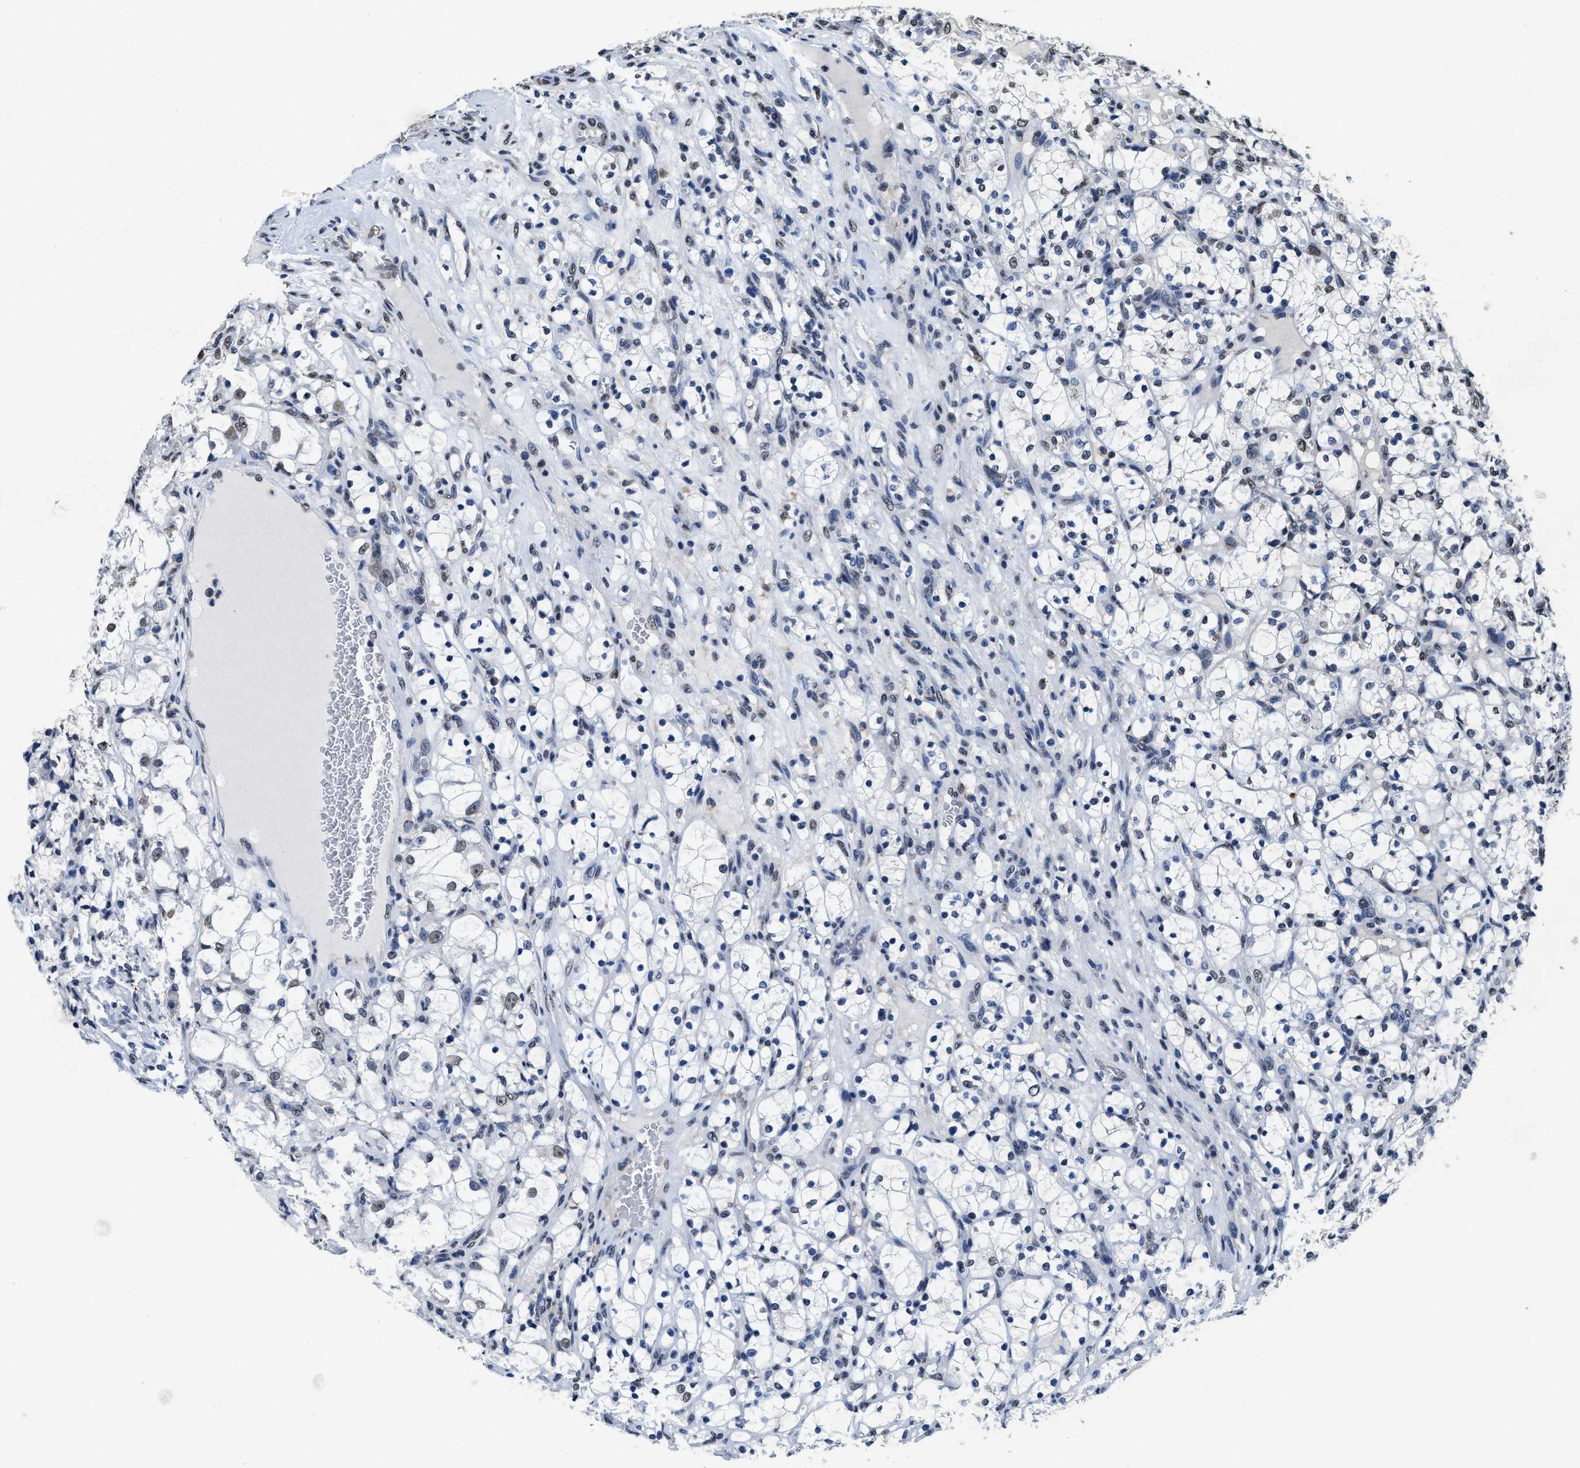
{"staining": {"intensity": "weak", "quantity": "<25%", "location": "nuclear"}, "tissue": "renal cancer", "cell_type": "Tumor cells", "image_type": "cancer", "snomed": [{"axis": "morphology", "description": "Adenocarcinoma, NOS"}, {"axis": "topography", "description": "Kidney"}], "caption": "Immunohistochemistry (IHC) histopathology image of adenocarcinoma (renal) stained for a protein (brown), which displays no positivity in tumor cells.", "gene": "SUPT16H", "patient": {"sex": "female", "age": 69}}